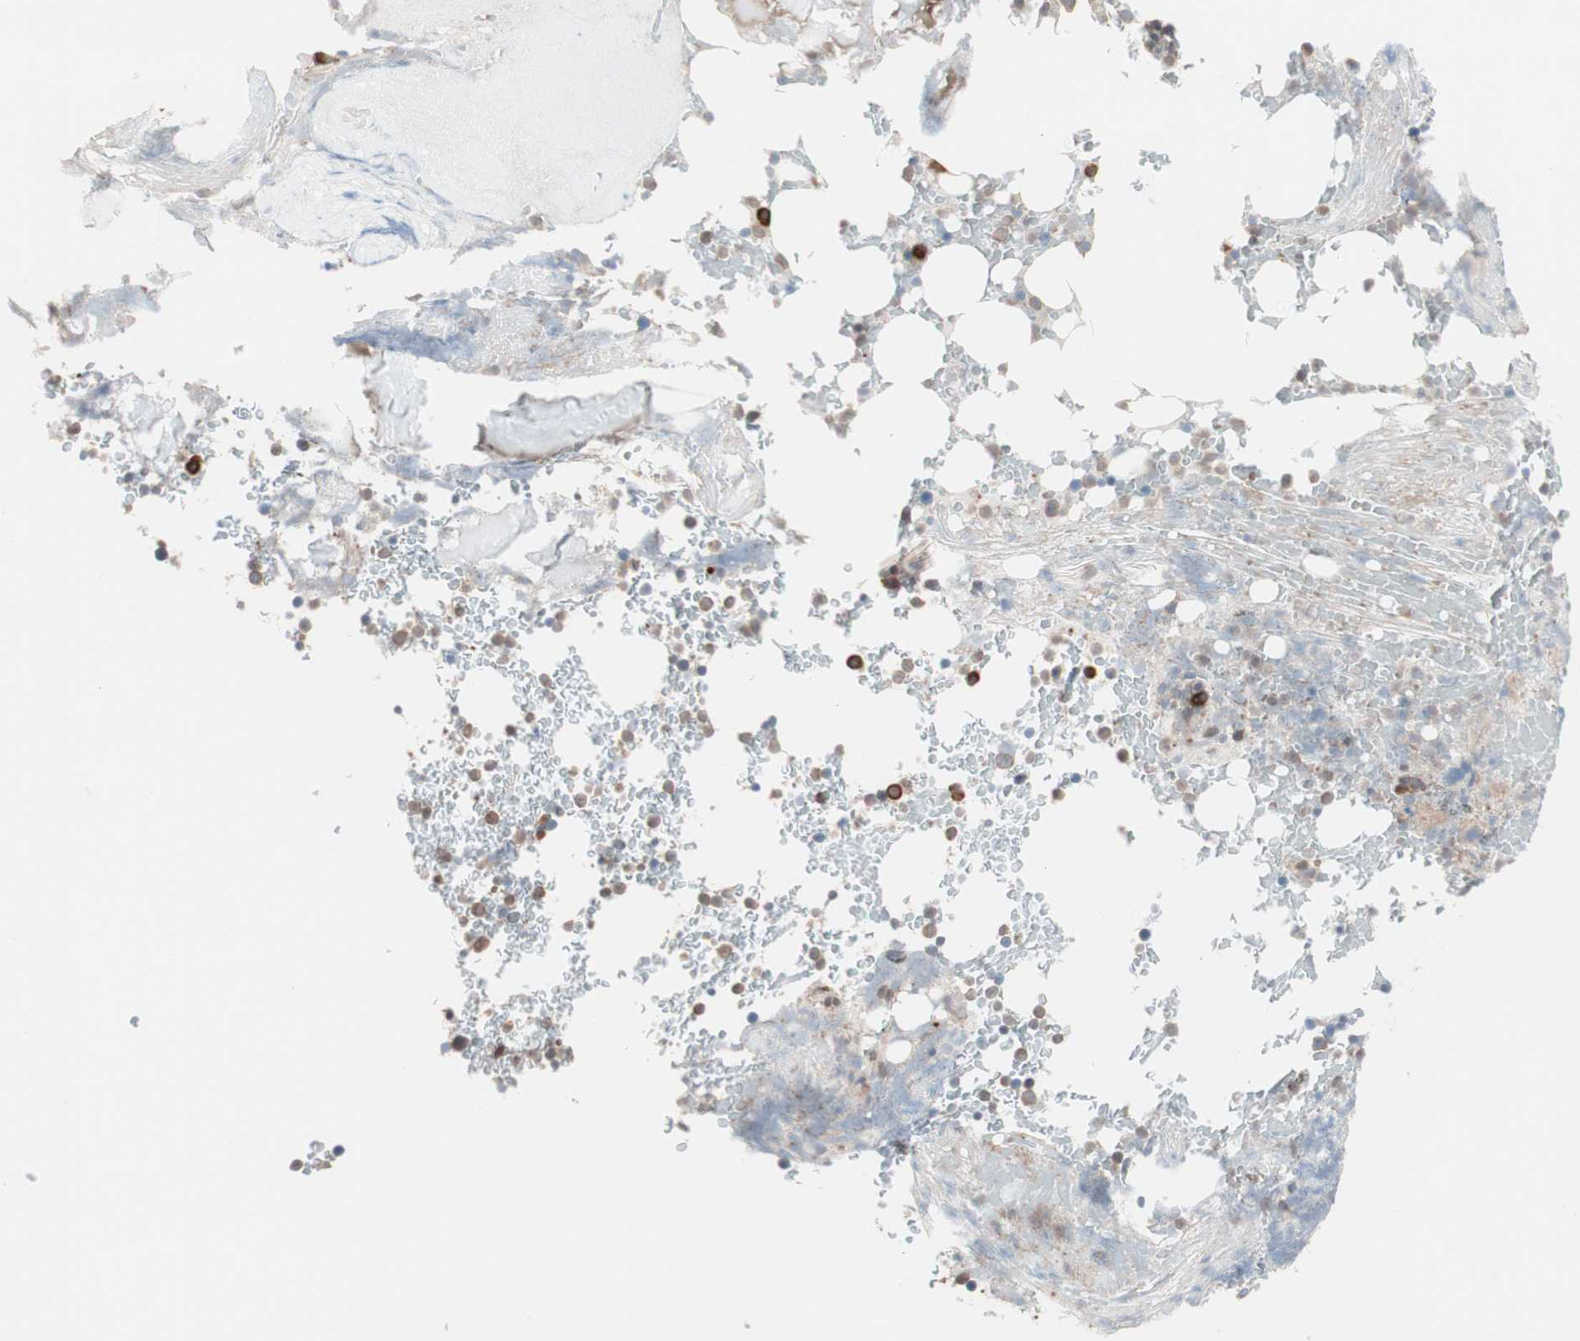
{"staining": {"intensity": "weak", "quantity": ">75%", "location": "cytoplasmic/membranous"}, "tissue": "bone marrow", "cell_type": "Hematopoietic cells", "image_type": "normal", "snomed": [{"axis": "morphology", "description": "Normal tissue, NOS"}, {"axis": "topography", "description": "Bone marrow"}], "caption": "An immunohistochemistry image of unremarkable tissue is shown. Protein staining in brown highlights weak cytoplasmic/membranous positivity in bone marrow within hematopoietic cells. (DAB (3,3'-diaminobenzidine) IHC, brown staining for protein, blue staining for nuclei).", "gene": "ALG5", "patient": {"sex": "female", "age": 66}}